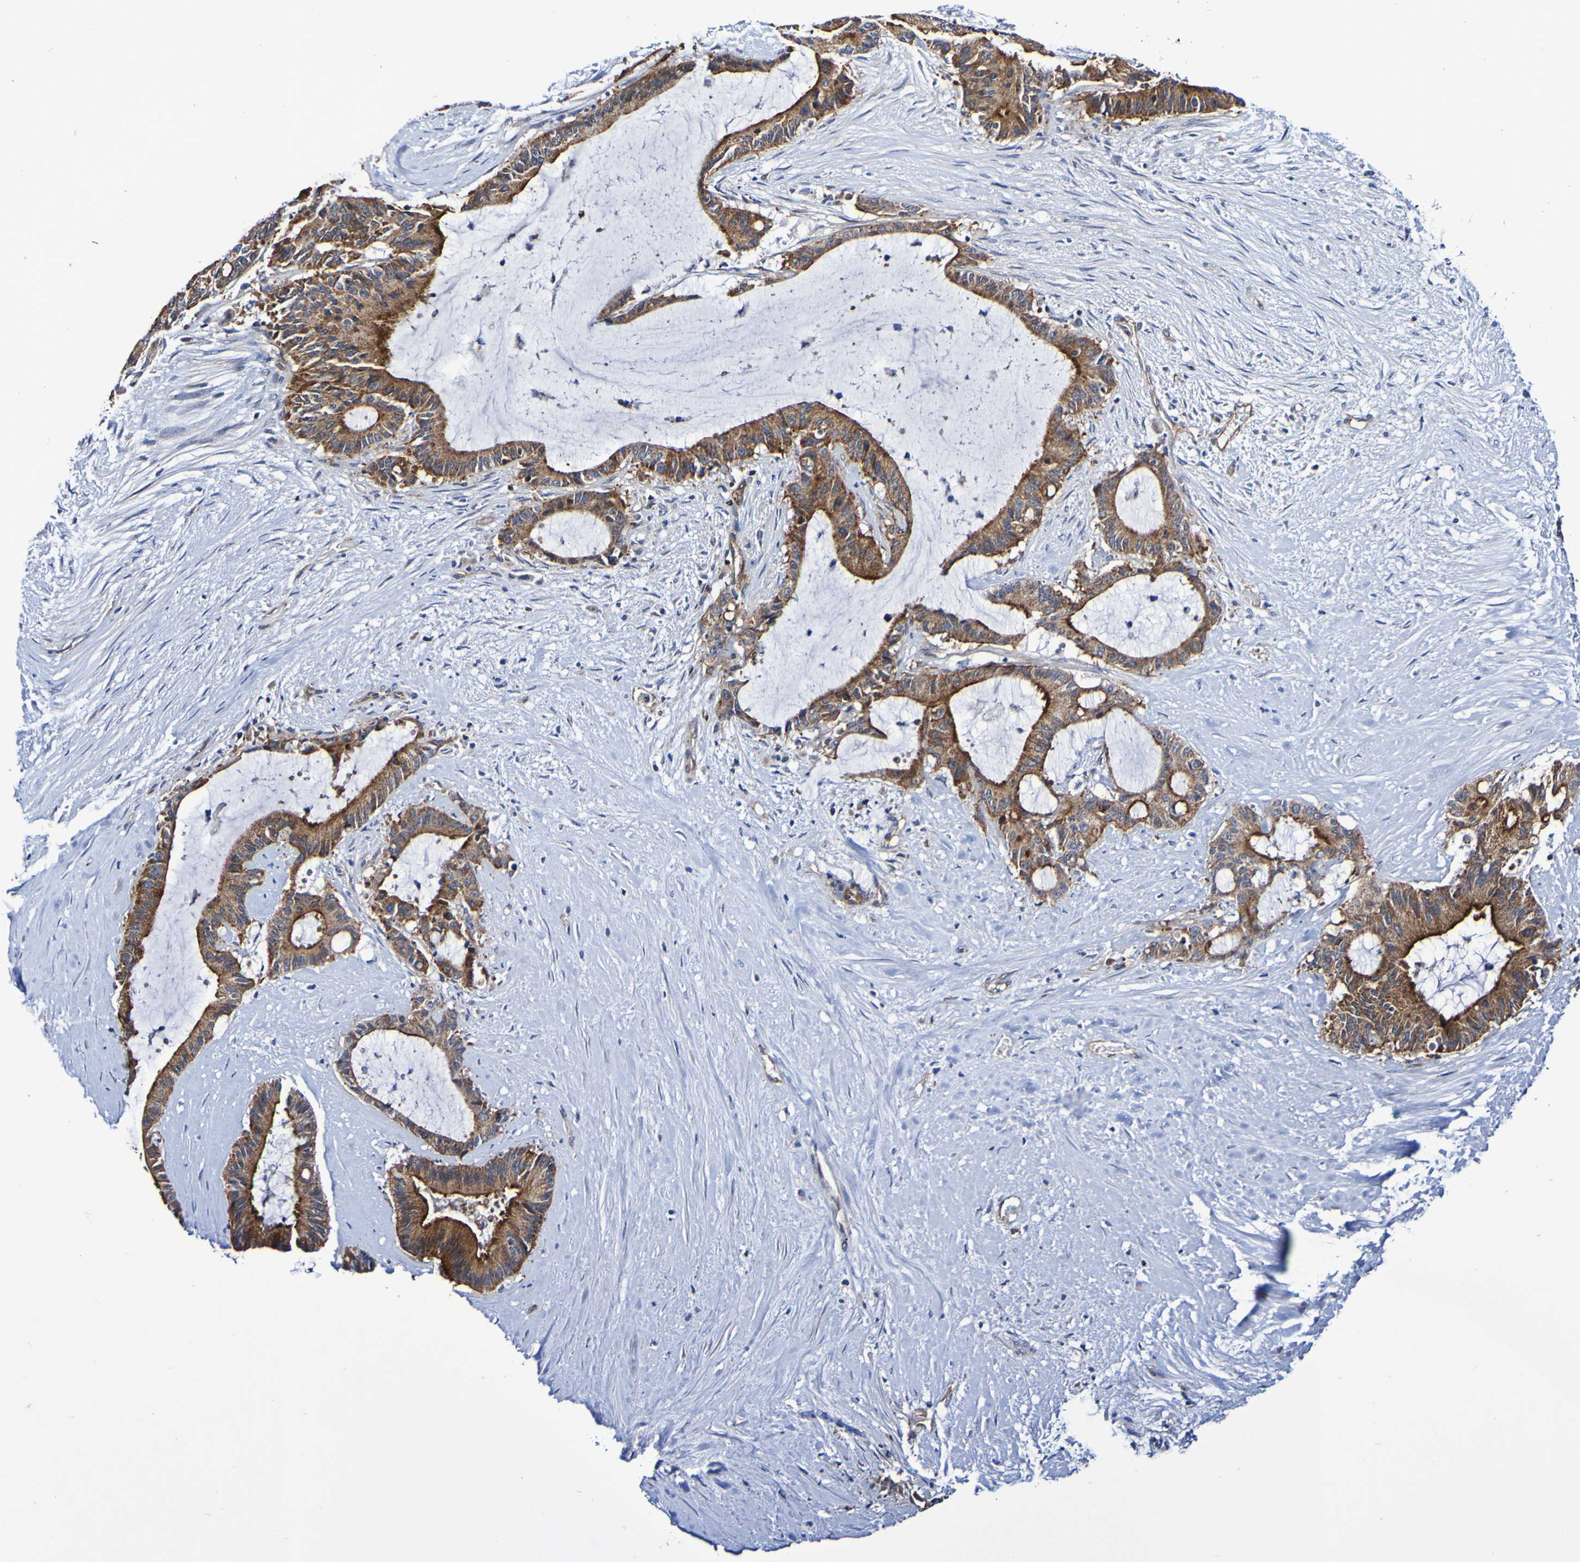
{"staining": {"intensity": "strong", "quantity": ">75%", "location": "cytoplasmic/membranous"}, "tissue": "liver cancer", "cell_type": "Tumor cells", "image_type": "cancer", "snomed": [{"axis": "morphology", "description": "Cholangiocarcinoma"}, {"axis": "topography", "description": "Liver"}], "caption": "This micrograph reveals IHC staining of human liver cancer (cholangiocarcinoma), with high strong cytoplasmic/membranous staining in about >75% of tumor cells.", "gene": "GJB1", "patient": {"sex": "female", "age": 73}}